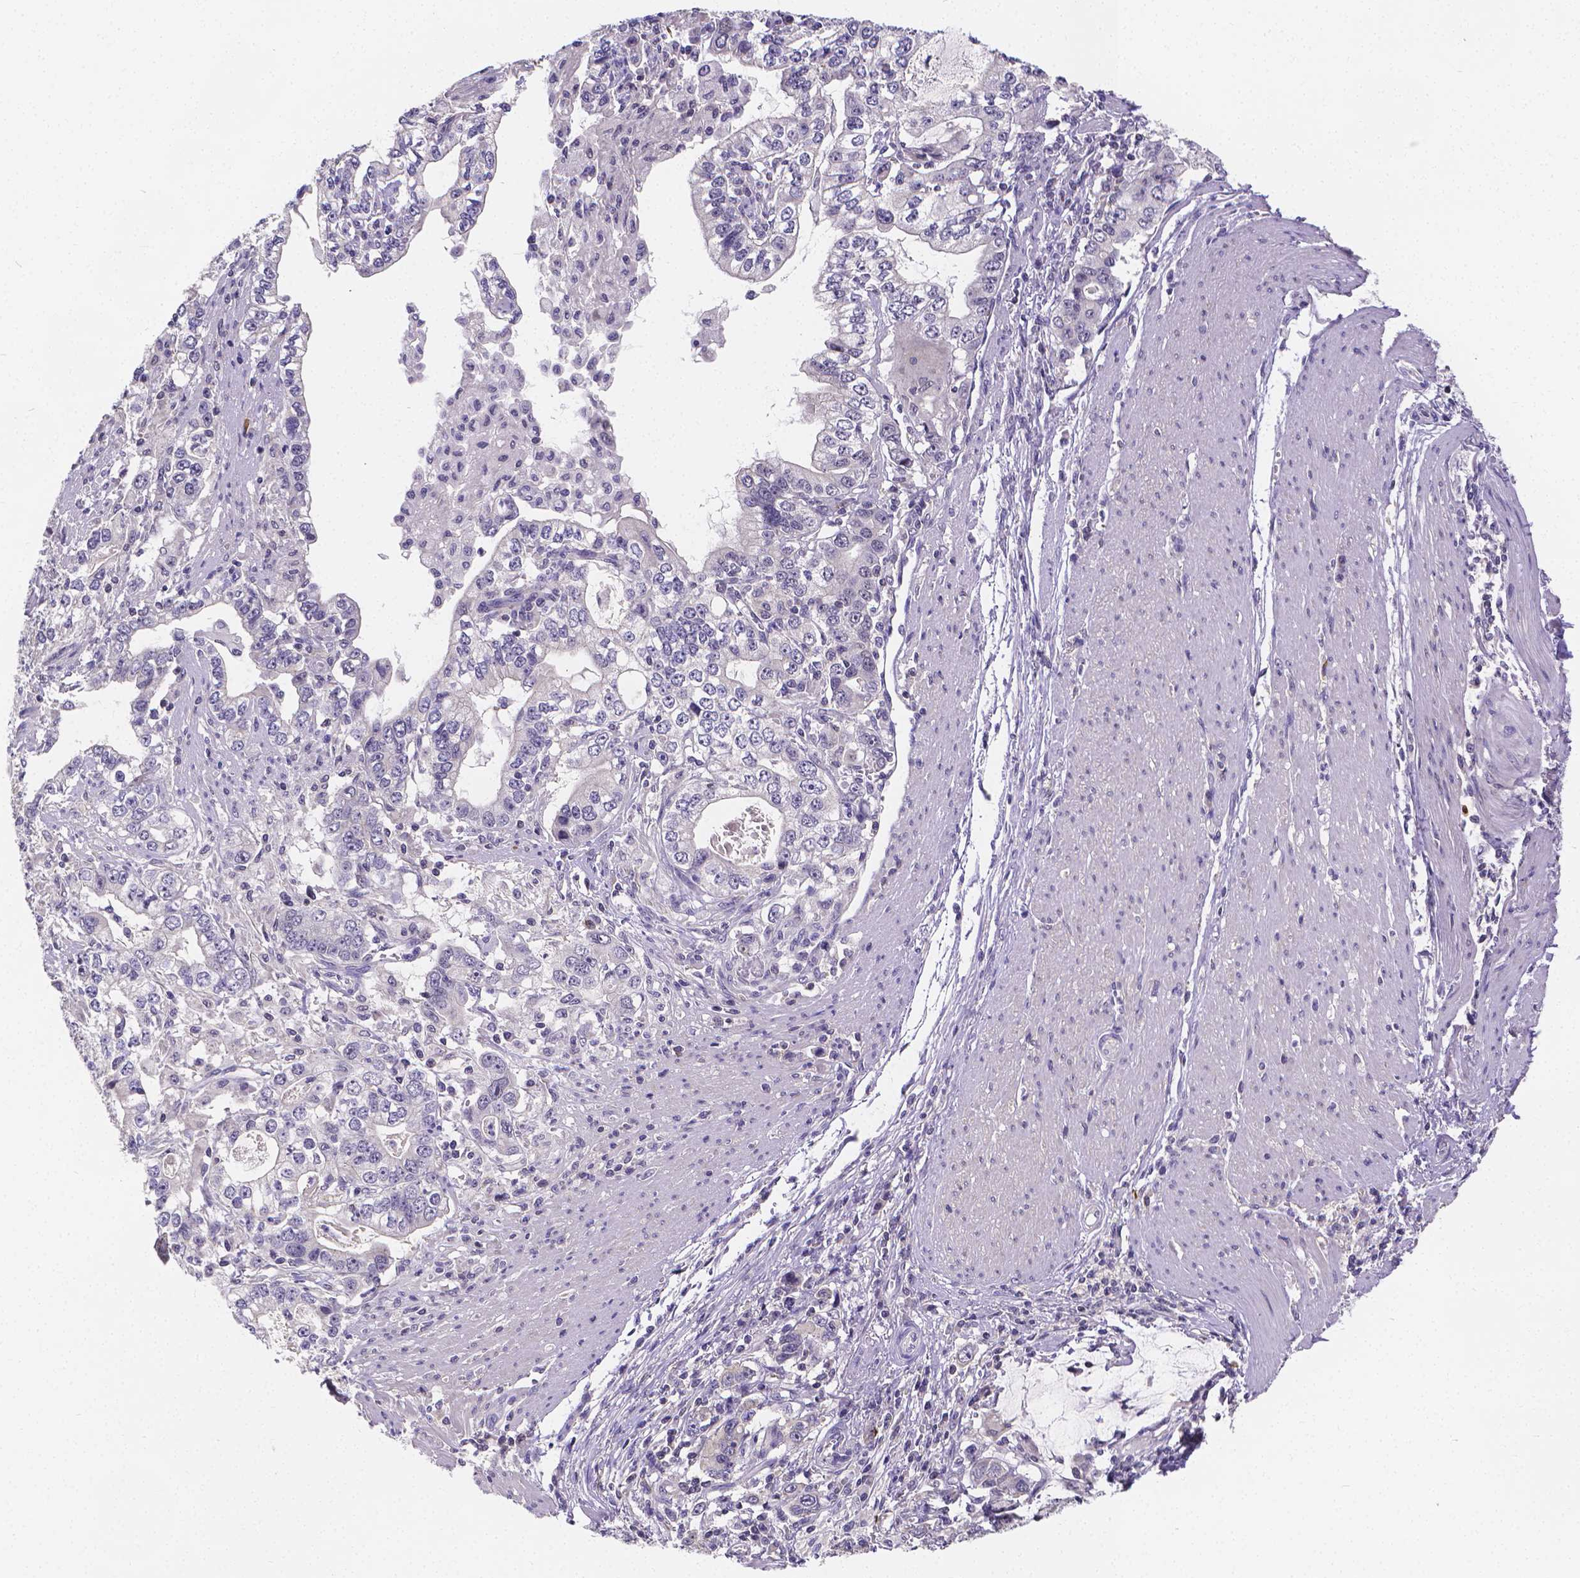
{"staining": {"intensity": "negative", "quantity": "none", "location": "none"}, "tissue": "stomach cancer", "cell_type": "Tumor cells", "image_type": "cancer", "snomed": [{"axis": "morphology", "description": "Adenocarcinoma, NOS"}, {"axis": "topography", "description": "Stomach, lower"}], "caption": "The photomicrograph reveals no staining of tumor cells in stomach cancer.", "gene": "GLRB", "patient": {"sex": "female", "age": 72}}